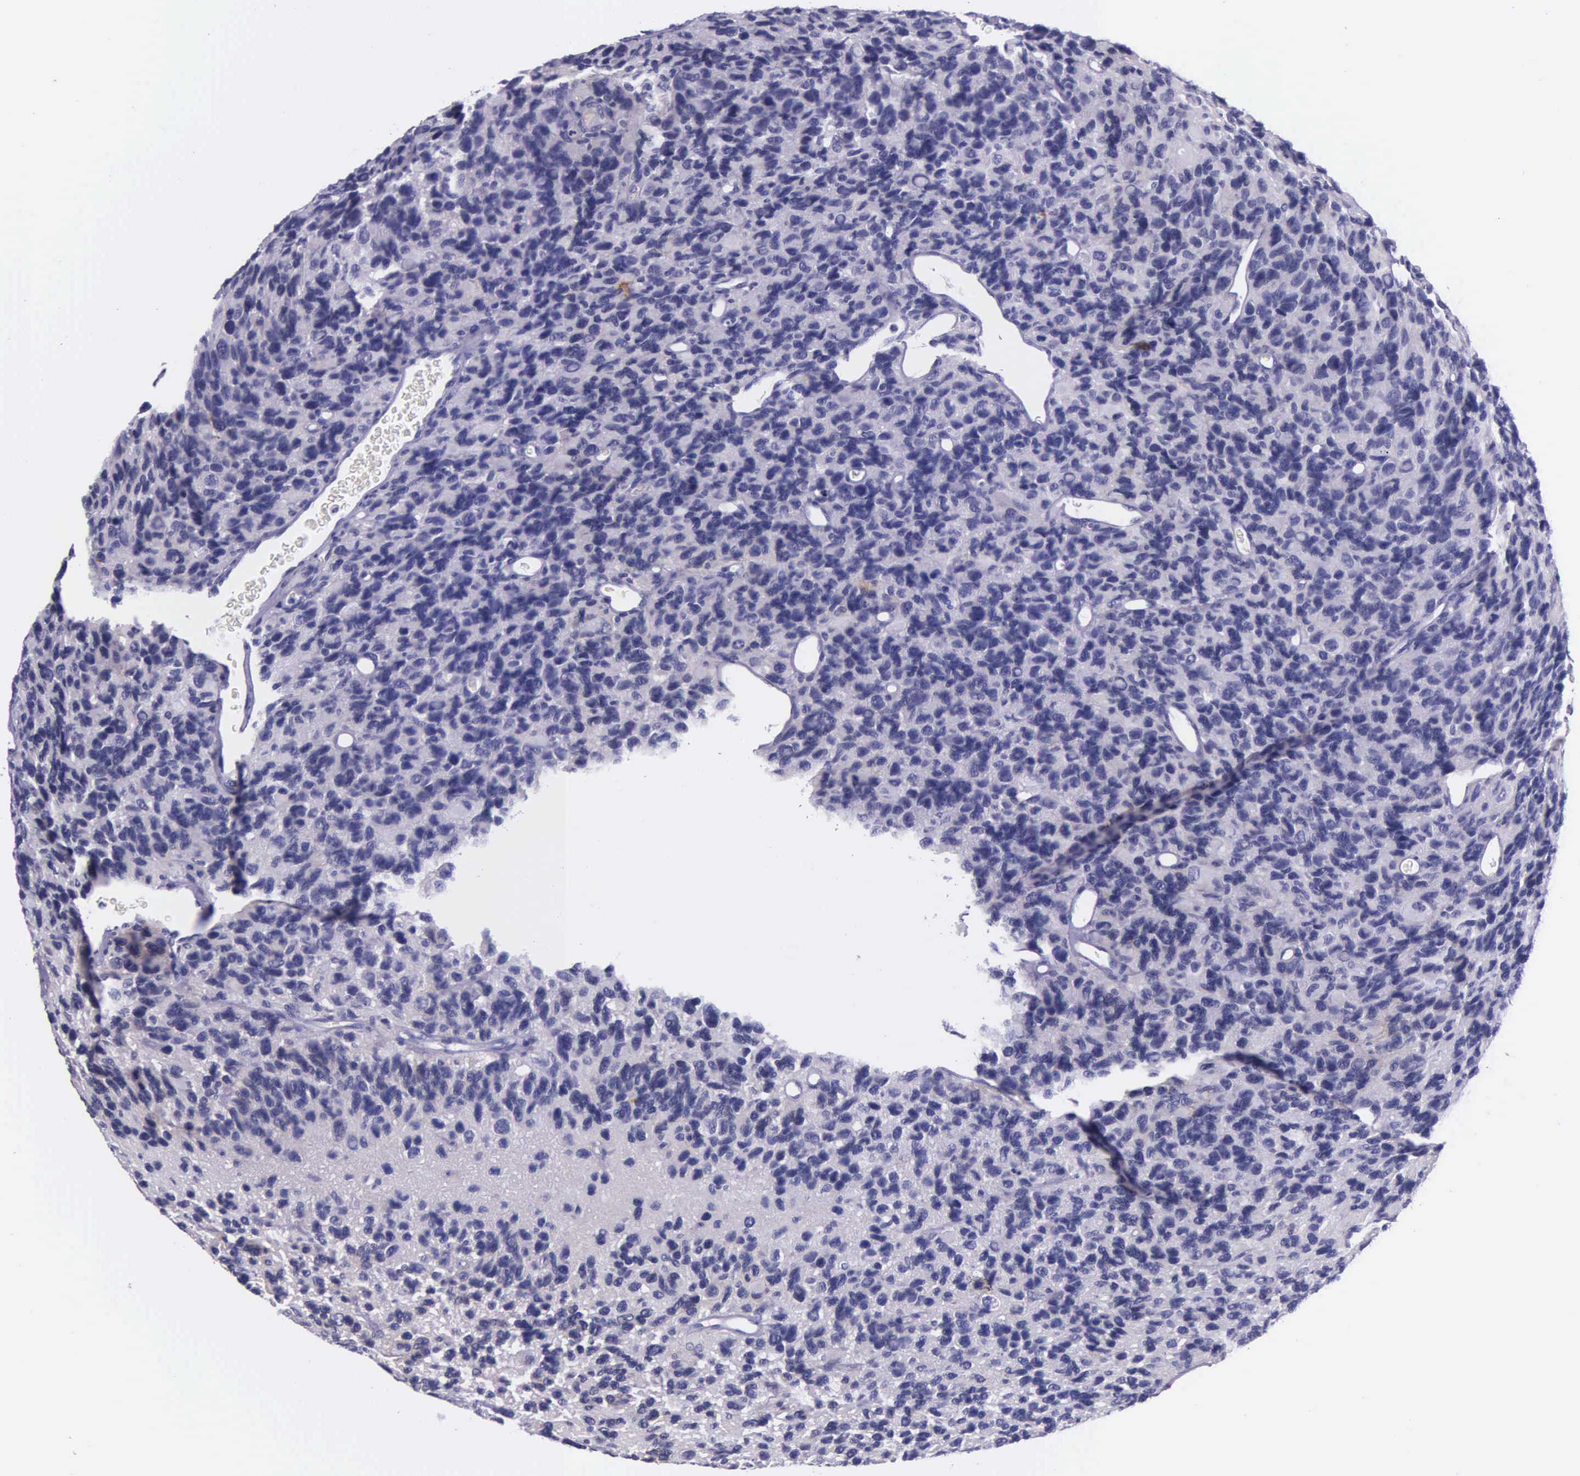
{"staining": {"intensity": "negative", "quantity": "none", "location": "none"}, "tissue": "glioma", "cell_type": "Tumor cells", "image_type": "cancer", "snomed": [{"axis": "morphology", "description": "Glioma, malignant, High grade"}, {"axis": "topography", "description": "Brain"}], "caption": "Micrograph shows no protein expression in tumor cells of glioma tissue.", "gene": "AHNAK2", "patient": {"sex": "male", "age": 77}}